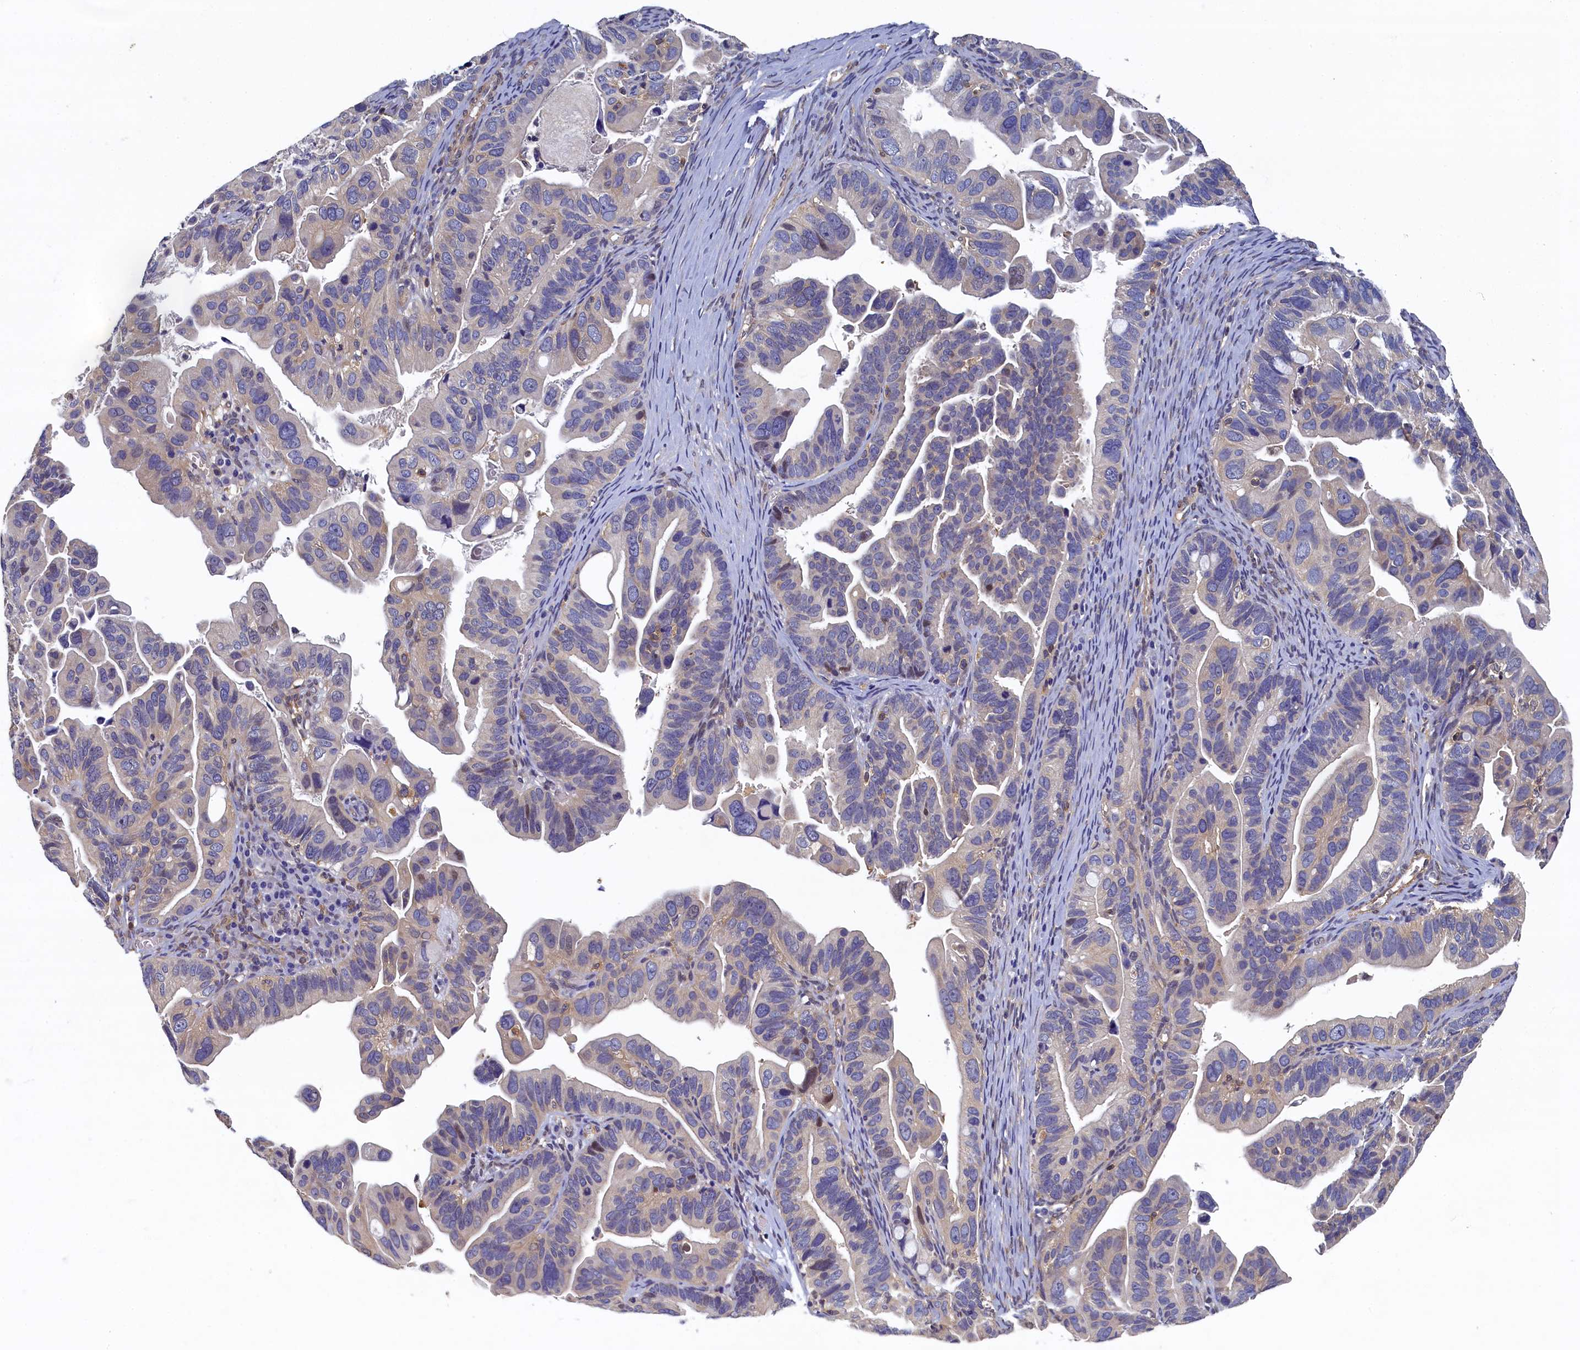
{"staining": {"intensity": "negative", "quantity": "none", "location": "none"}, "tissue": "ovarian cancer", "cell_type": "Tumor cells", "image_type": "cancer", "snomed": [{"axis": "morphology", "description": "Cystadenocarcinoma, serous, NOS"}, {"axis": "topography", "description": "Ovary"}], "caption": "Immunohistochemistry of human ovarian serous cystadenocarcinoma reveals no staining in tumor cells.", "gene": "TBCB", "patient": {"sex": "female", "age": 56}}